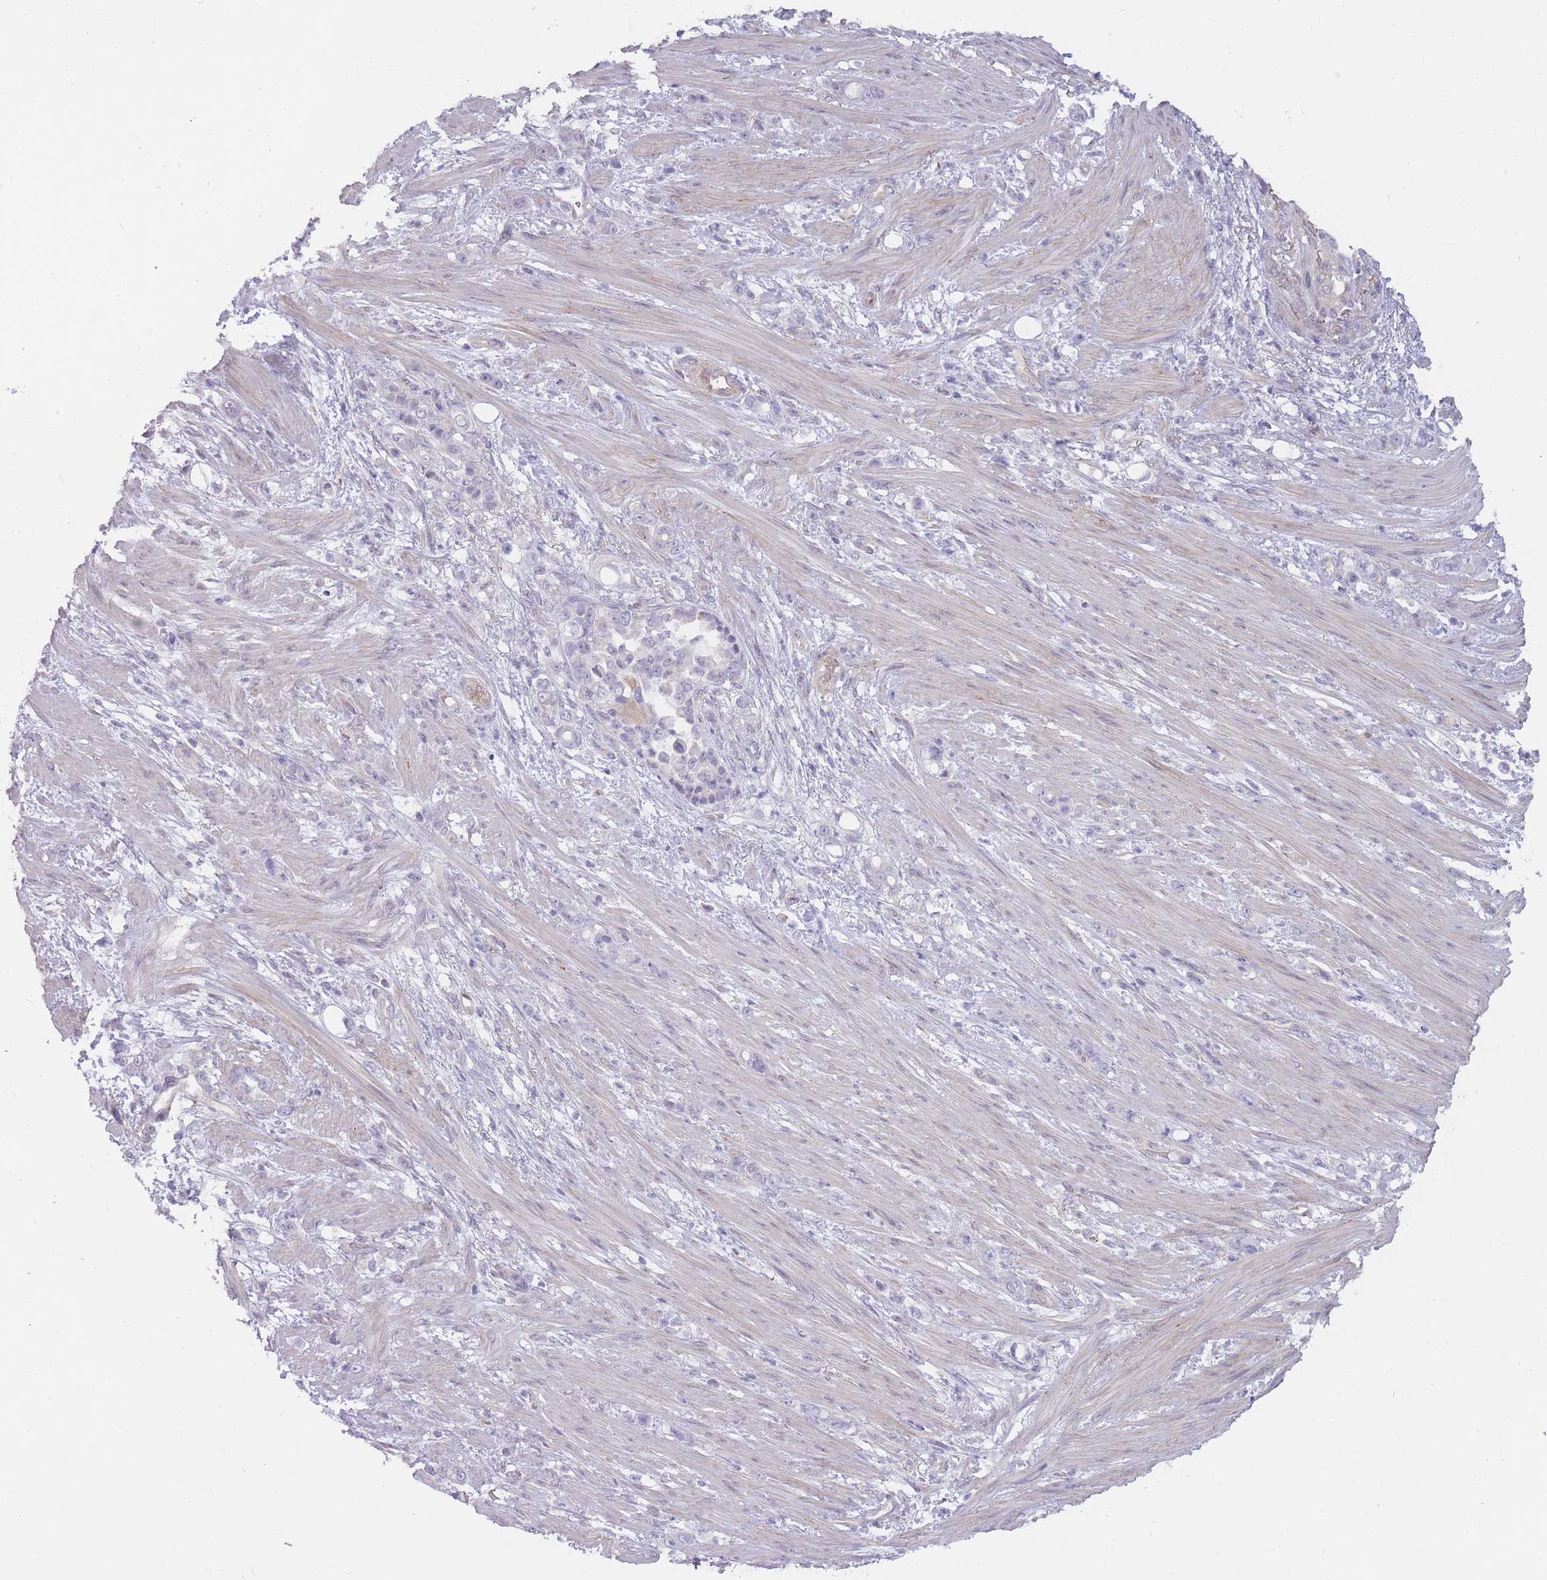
{"staining": {"intensity": "negative", "quantity": "none", "location": "none"}, "tissue": "stomach cancer", "cell_type": "Tumor cells", "image_type": "cancer", "snomed": [{"axis": "morphology", "description": "Normal tissue, NOS"}, {"axis": "morphology", "description": "Adenocarcinoma, NOS"}, {"axis": "topography", "description": "Stomach"}], "caption": "Tumor cells show no significant protein staining in stomach adenocarcinoma. (Stains: DAB (3,3'-diaminobenzidine) immunohistochemistry (IHC) with hematoxylin counter stain, Microscopy: brightfield microscopy at high magnification).", "gene": "PGRMC2", "patient": {"sex": "female", "age": 79}}